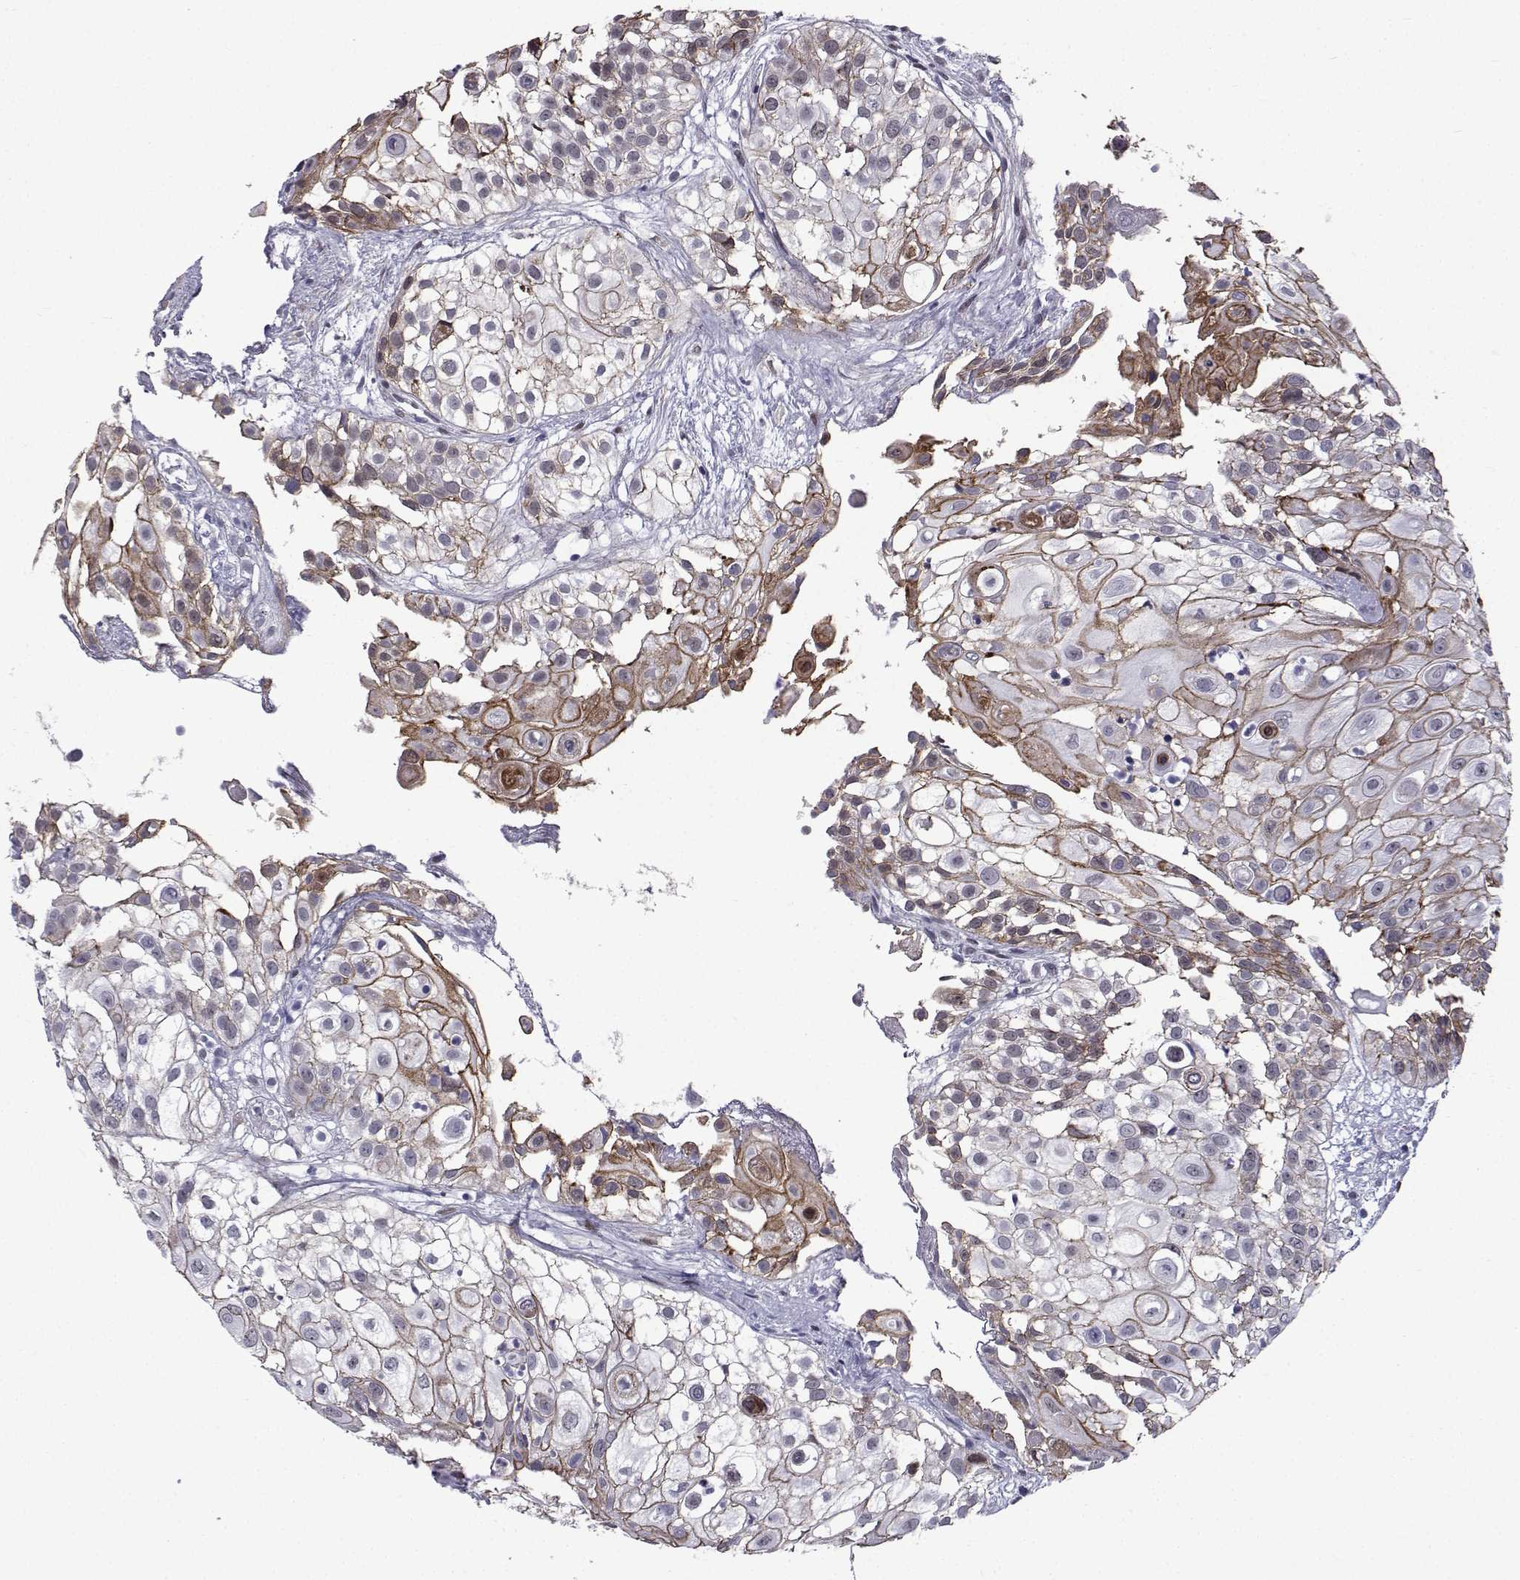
{"staining": {"intensity": "negative", "quantity": "none", "location": "none"}, "tissue": "urothelial cancer", "cell_type": "Tumor cells", "image_type": "cancer", "snomed": [{"axis": "morphology", "description": "Urothelial carcinoma, High grade"}, {"axis": "topography", "description": "Urinary bladder"}], "caption": "A micrograph of human urothelial cancer is negative for staining in tumor cells.", "gene": "RBM24", "patient": {"sex": "female", "age": 79}}